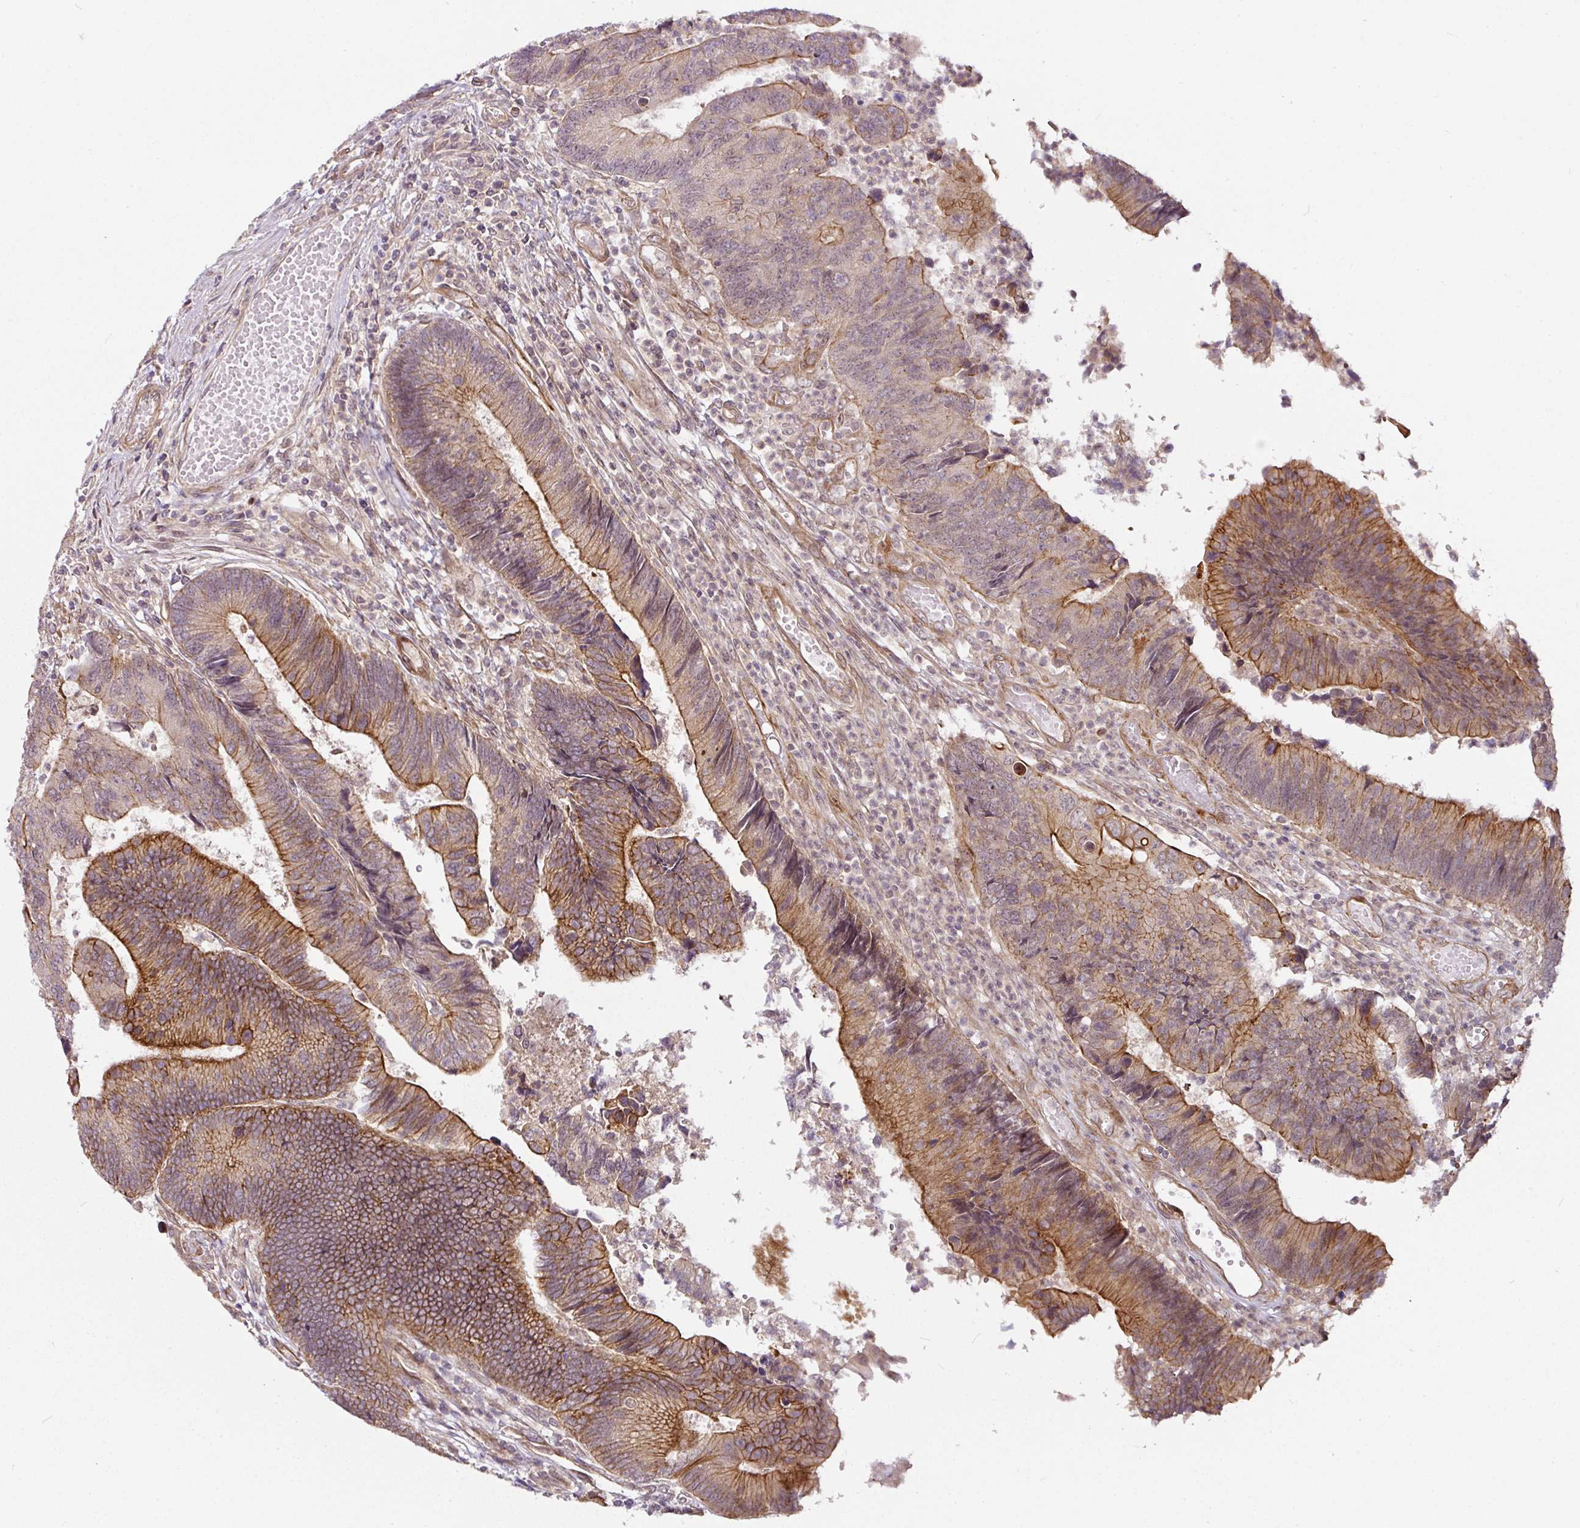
{"staining": {"intensity": "moderate", "quantity": ">75%", "location": "cytoplasmic/membranous"}, "tissue": "colorectal cancer", "cell_type": "Tumor cells", "image_type": "cancer", "snomed": [{"axis": "morphology", "description": "Adenocarcinoma, NOS"}, {"axis": "topography", "description": "Colon"}], "caption": "Protein analysis of colorectal adenocarcinoma tissue exhibits moderate cytoplasmic/membranous positivity in about >75% of tumor cells.", "gene": "DCAF13", "patient": {"sex": "female", "age": 67}}